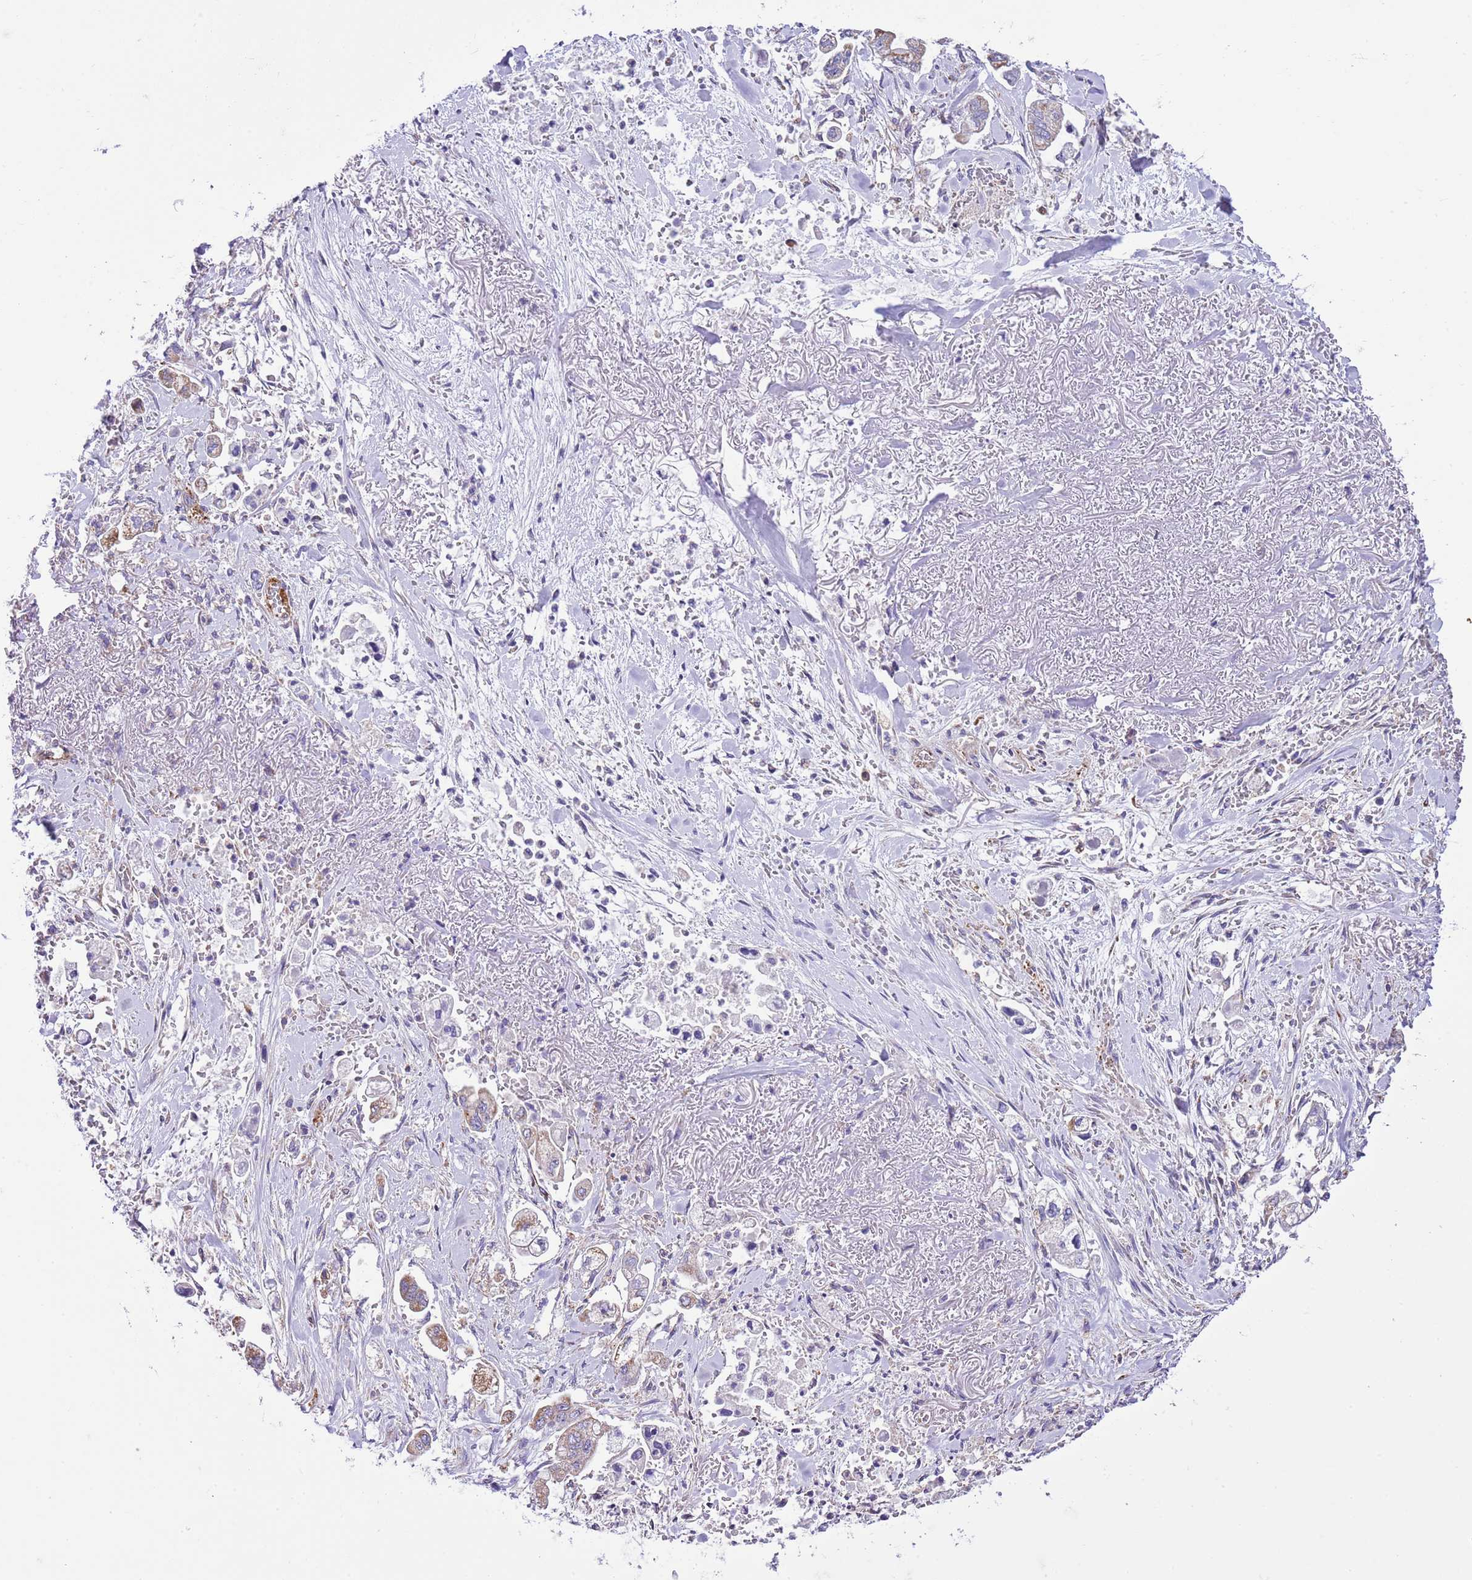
{"staining": {"intensity": "moderate", "quantity": "<25%", "location": "cytoplasmic/membranous"}, "tissue": "stomach cancer", "cell_type": "Tumor cells", "image_type": "cancer", "snomed": [{"axis": "morphology", "description": "Adenocarcinoma, NOS"}, {"axis": "topography", "description": "Stomach"}], "caption": "An image of human adenocarcinoma (stomach) stained for a protein displays moderate cytoplasmic/membranous brown staining in tumor cells.", "gene": "SS18L2", "patient": {"sex": "male", "age": 62}}